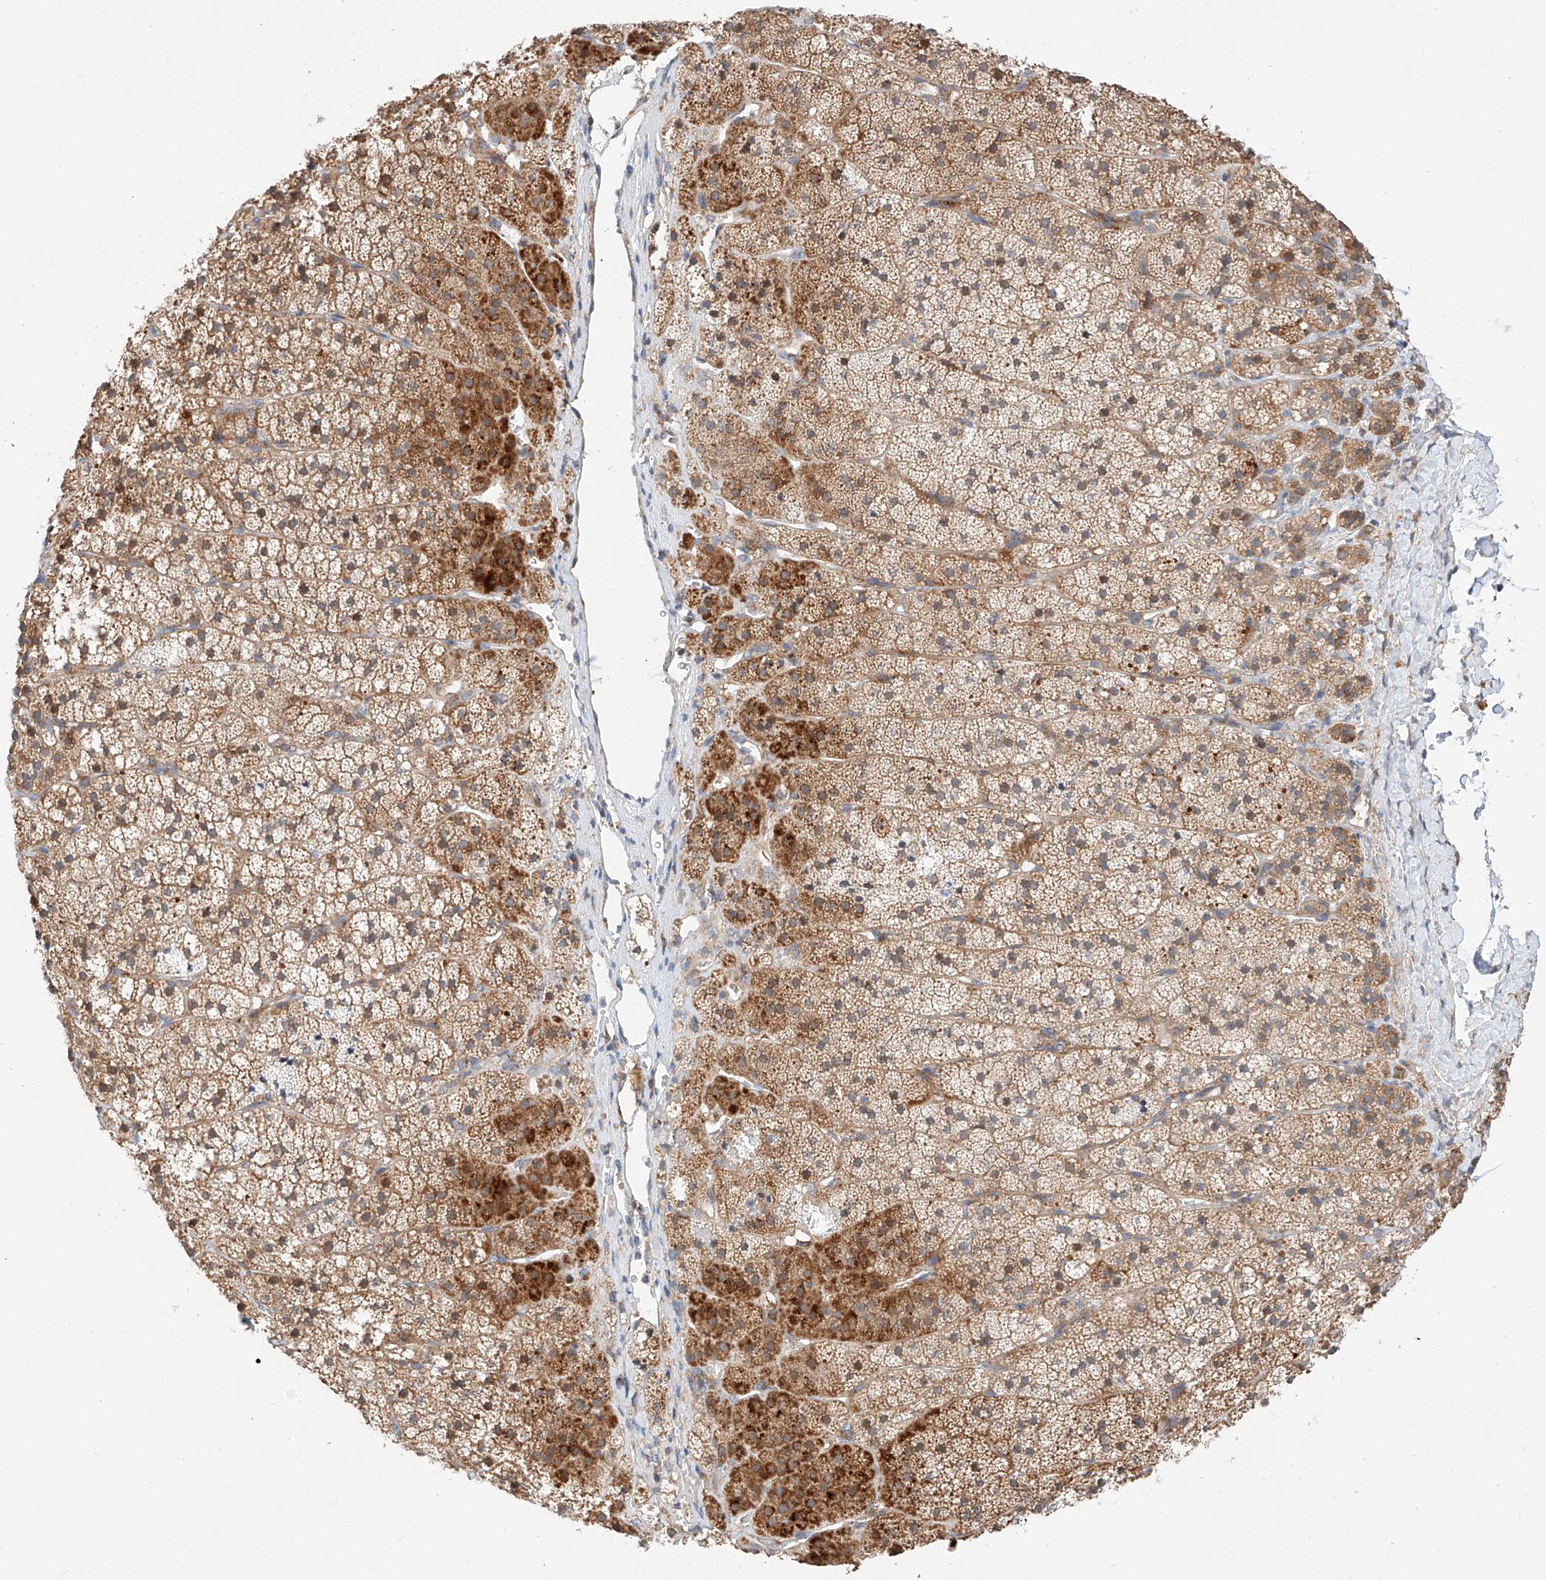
{"staining": {"intensity": "strong", "quantity": ">75%", "location": "cytoplasmic/membranous"}, "tissue": "adrenal gland", "cell_type": "Glandular cells", "image_type": "normal", "snomed": [{"axis": "morphology", "description": "Normal tissue, NOS"}, {"axis": "topography", "description": "Adrenal gland"}], "caption": "A high amount of strong cytoplasmic/membranous positivity is seen in about >75% of glandular cells in unremarkable adrenal gland. Ihc stains the protein of interest in brown and the nuclei are stained blue.", "gene": "RUSC1", "patient": {"sex": "female", "age": 44}}